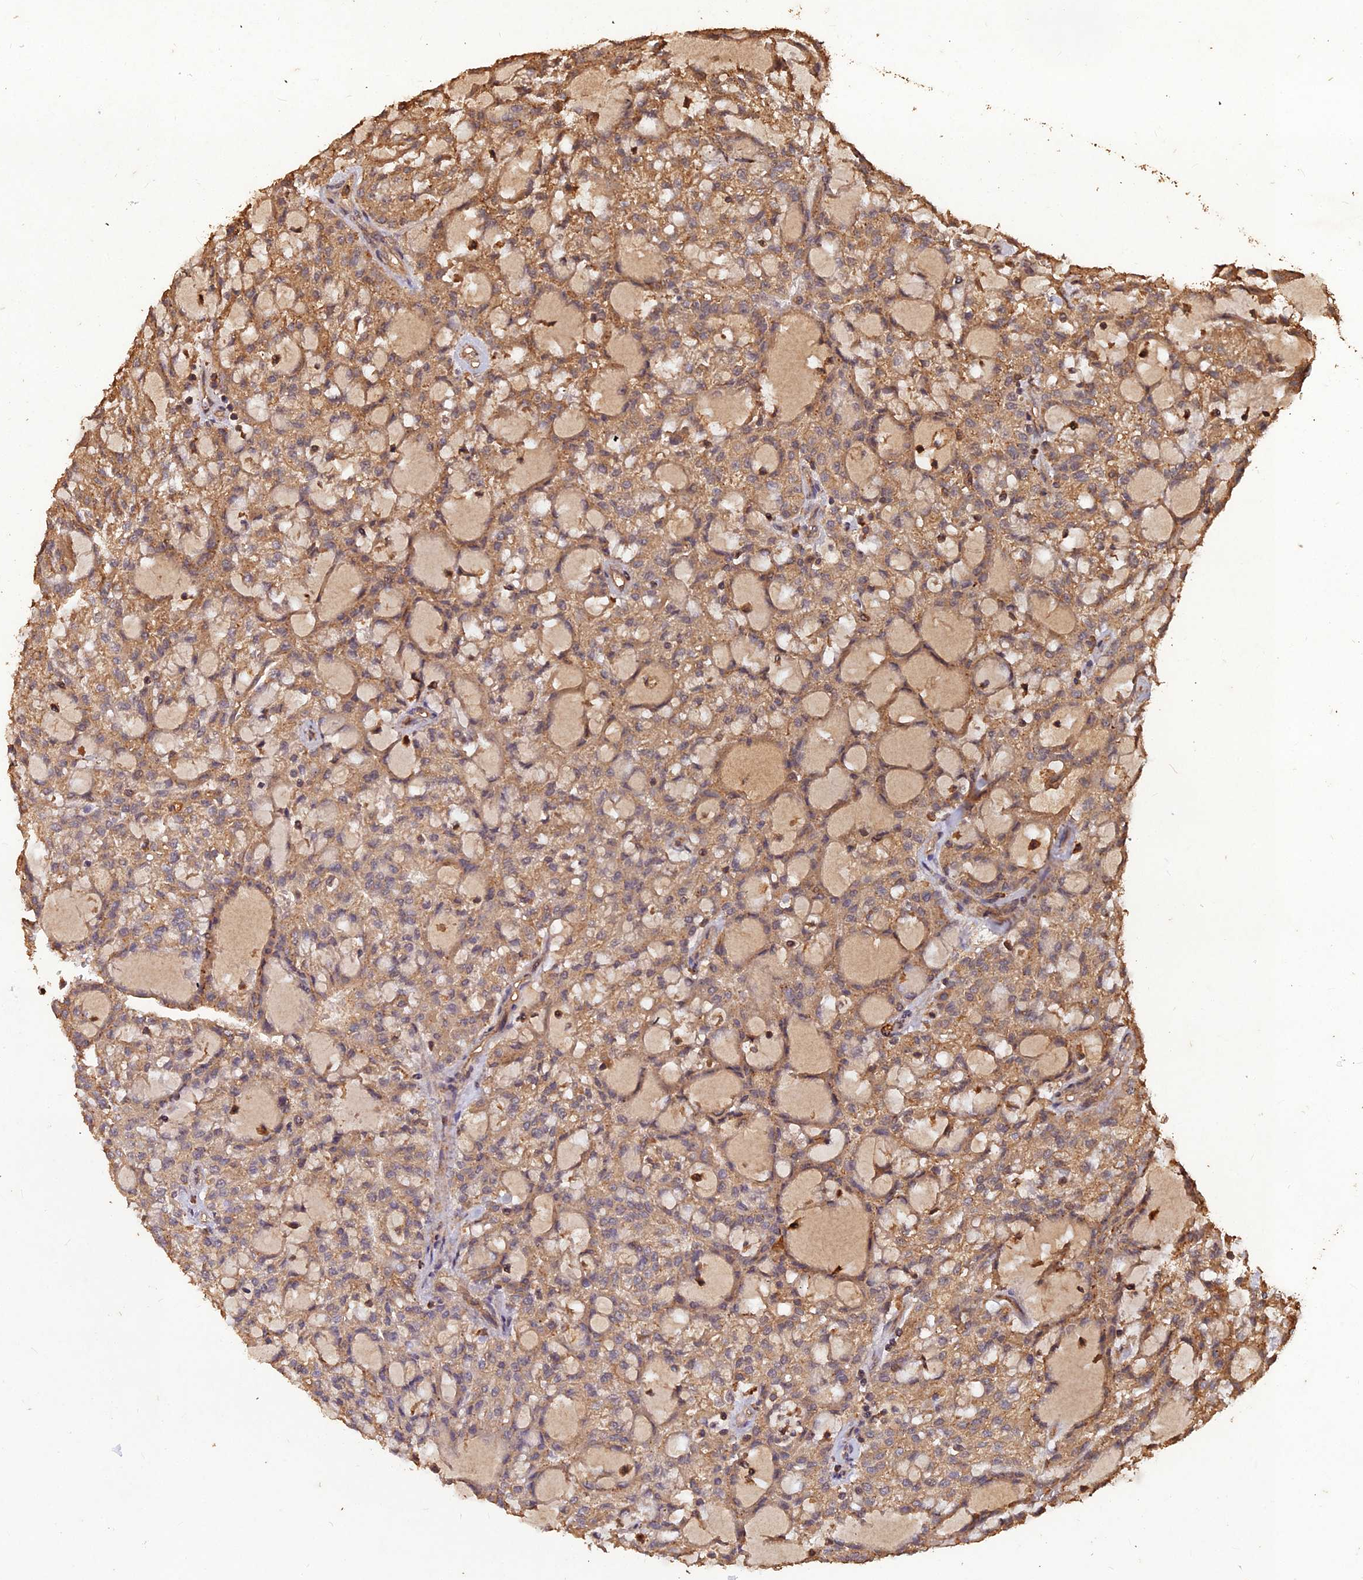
{"staining": {"intensity": "moderate", "quantity": ">75%", "location": "cytoplasmic/membranous"}, "tissue": "renal cancer", "cell_type": "Tumor cells", "image_type": "cancer", "snomed": [{"axis": "morphology", "description": "Adenocarcinoma, NOS"}, {"axis": "topography", "description": "Kidney"}], "caption": "Adenocarcinoma (renal) was stained to show a protein in brown. There is medium levels of moderate cytoplasmic/membranous expression in approximately >75% of tumor cells. (IHC, brightfield microscopy, high magnification).", "gene": "SYMPK", "patient": {"sex": "male", "age": 63}}